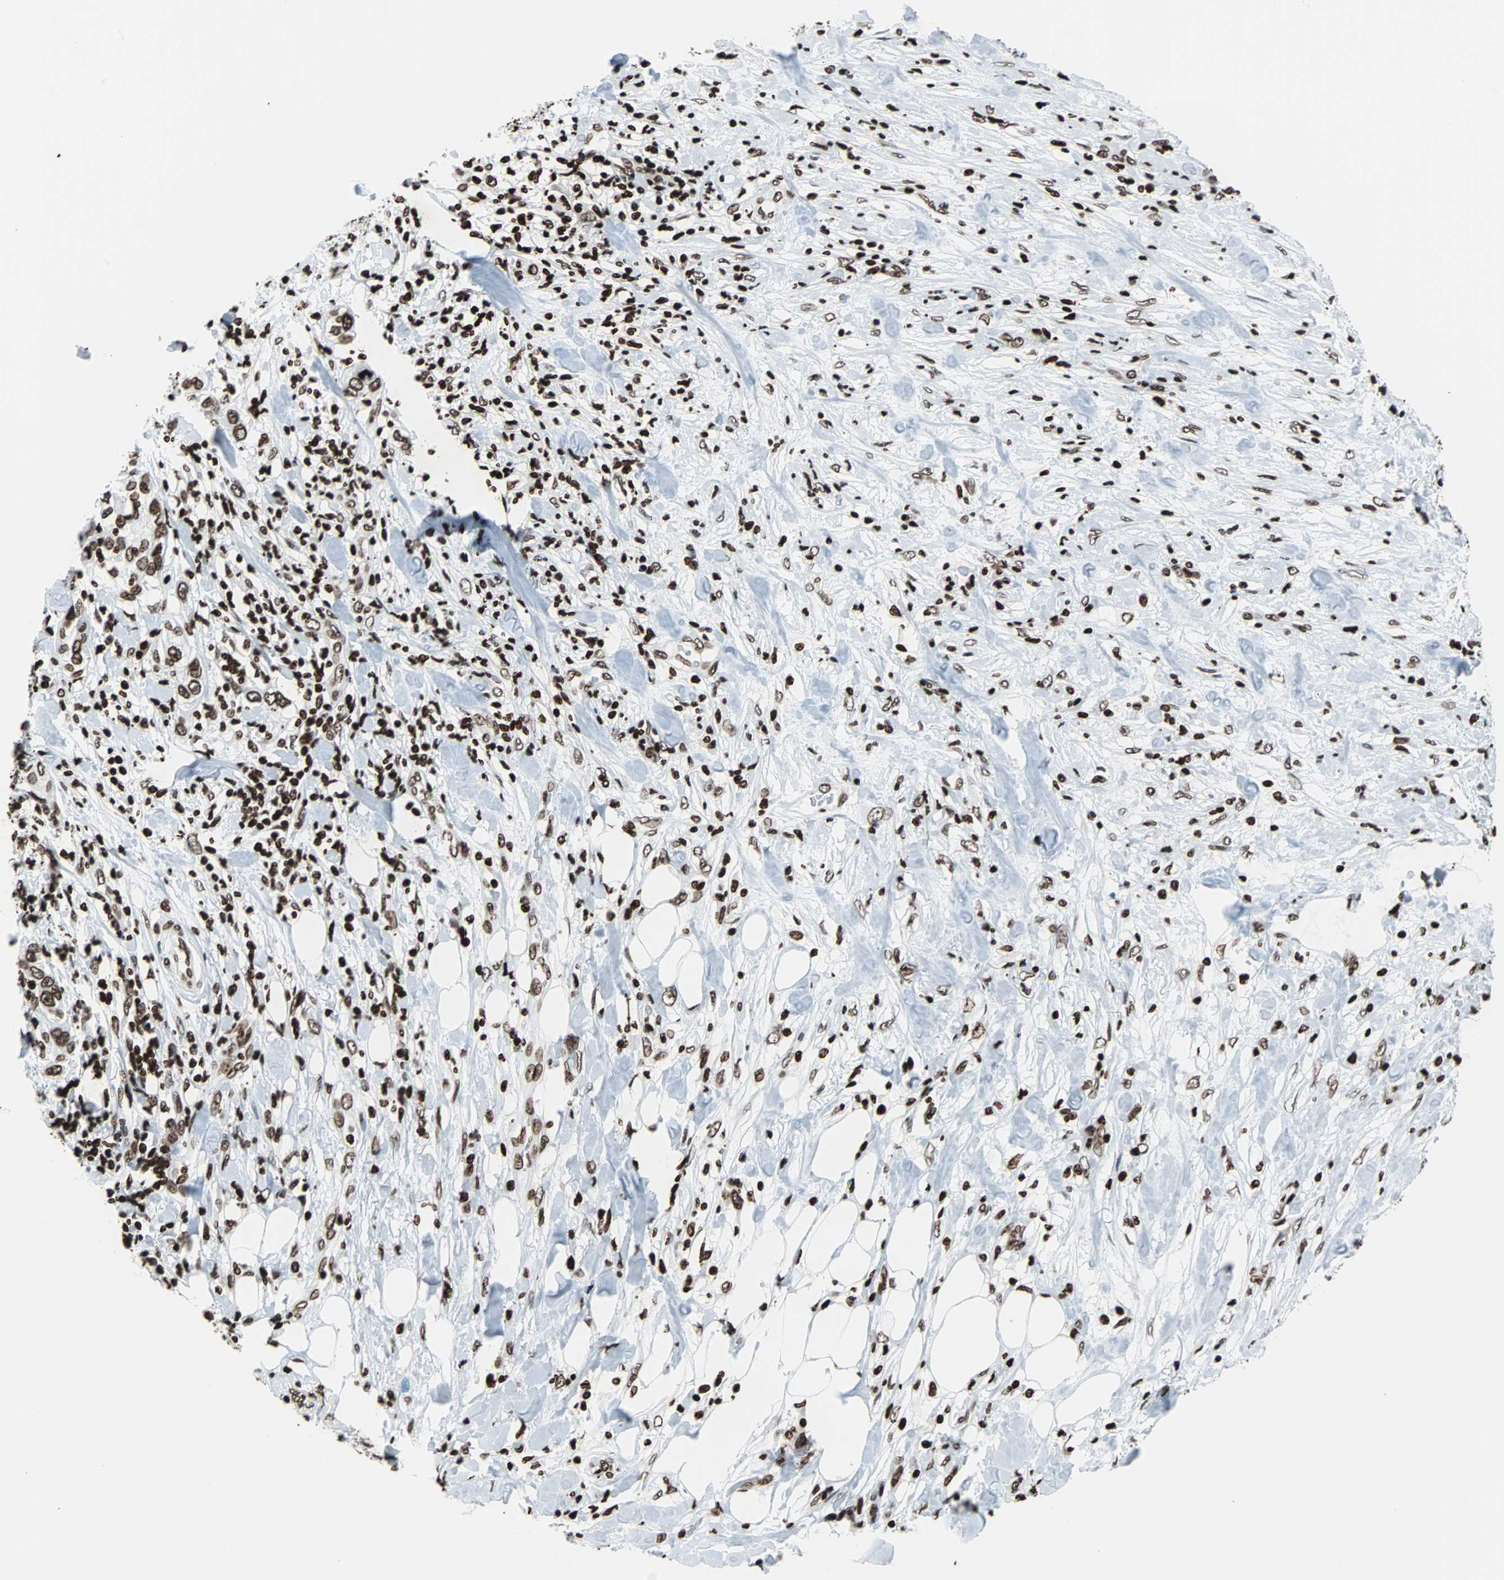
{"staining": {"intensity": "moderate", "quantity": ">75%", "location": "nuclear"}, "tissue": "urothelial cancer", "cell_type": "Tumor cells", "image_type": "cancer", "snomed": [{"axis": "morphology", "description": "Urothelial carcinoma, High grade"}, {"axis": "topography", "description": "Urinary bladder"}], "caption": "Protein staining of urothelial carcinoma (high-grade) tissue shows moderate nuclear staining in about >75% of tumor cells.", "gene": "H2BC18", "patient": {"sex": "female", "age": 80}}